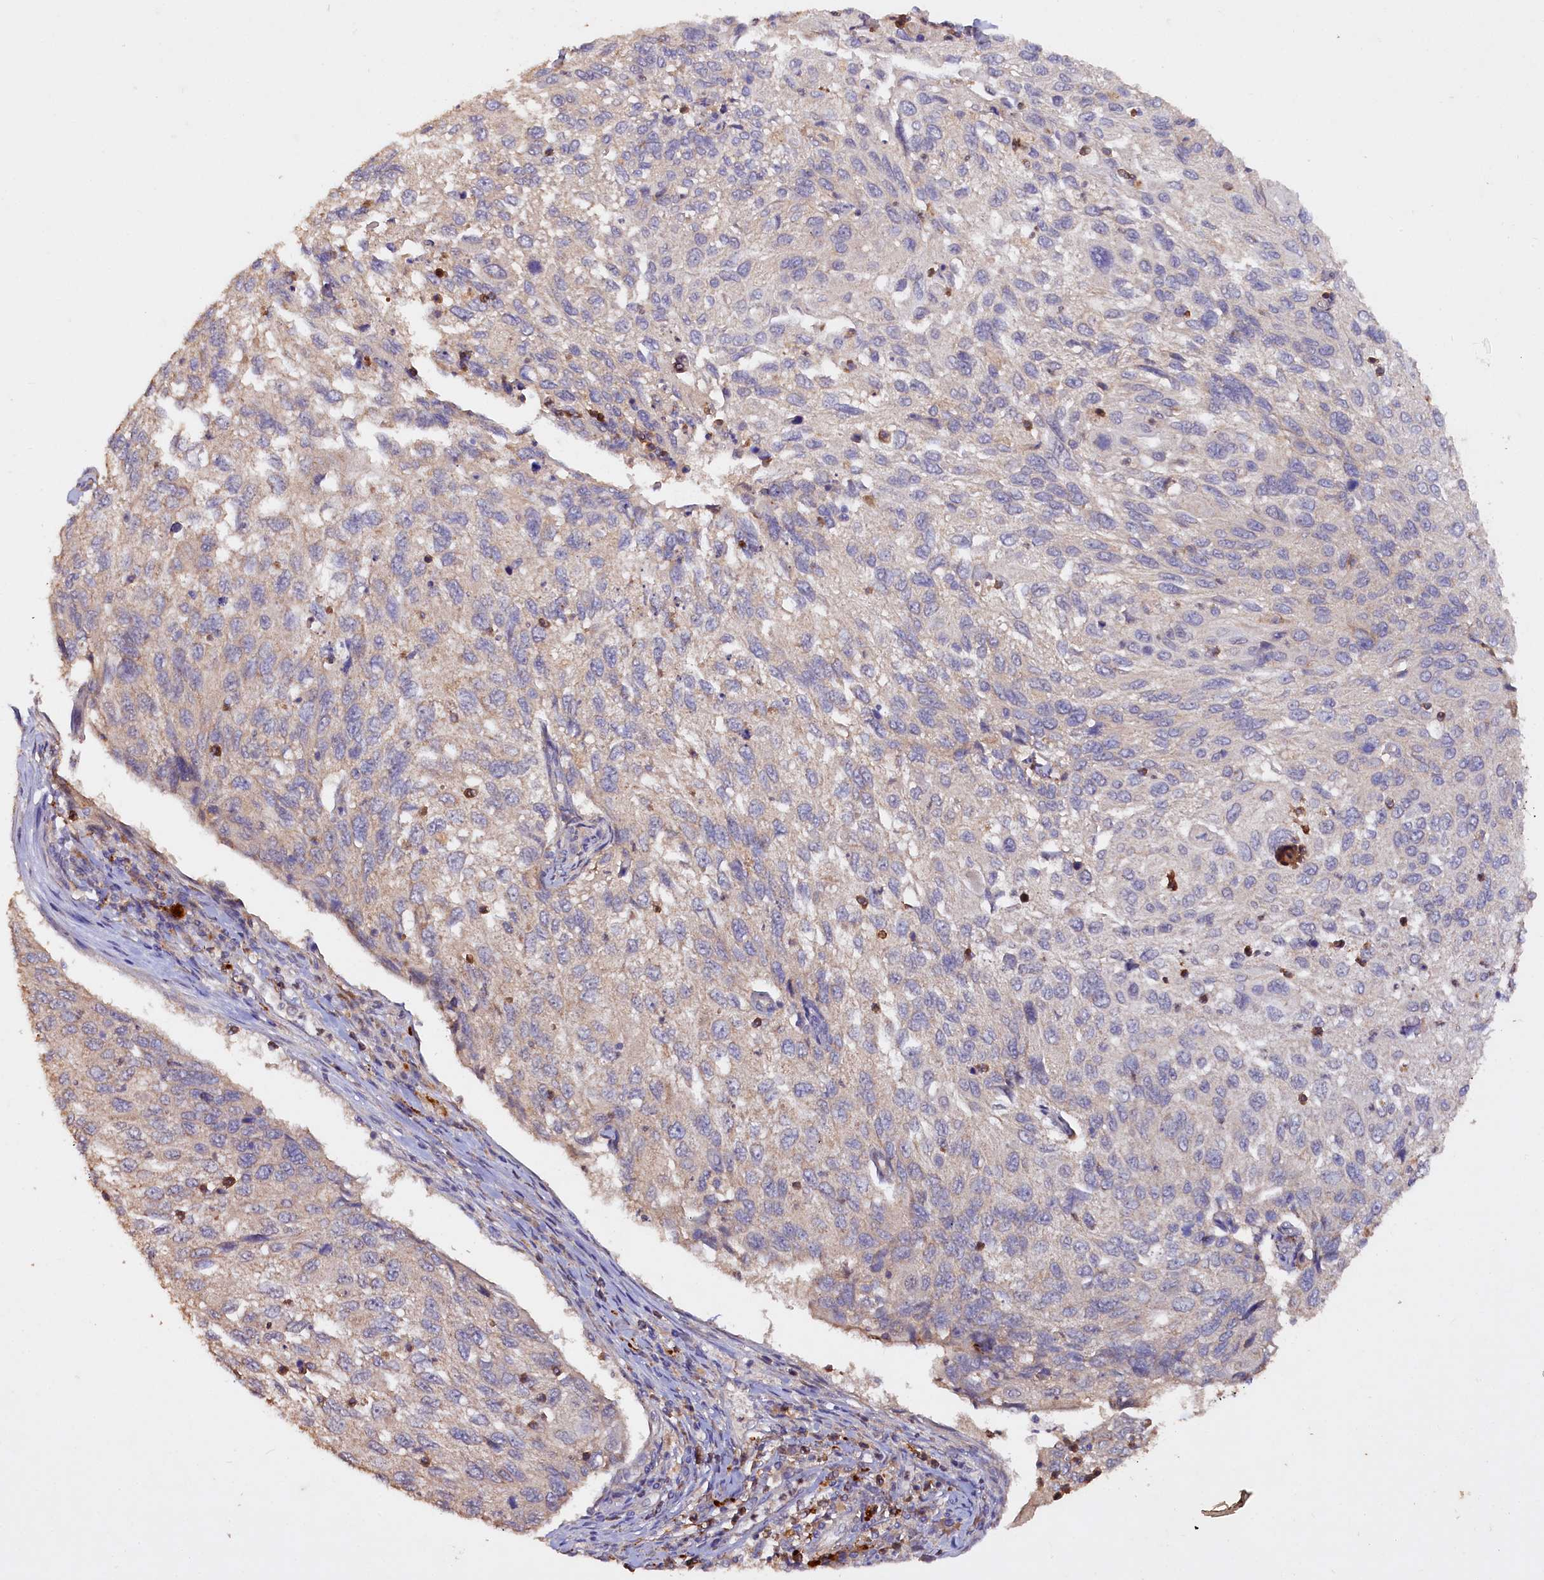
{"staining": {"intensity": "negative", "quantity": "none", "location": "none"}, "tissue": "cervical cancer", "cell_type": "Tumor cells", "image_type": "cancer", "snomed": [{"axis": "morphology", "description": "Squamous cell carcinoma, NOS"}, {"axis": "topography", "description": "Cervix"}], "caption": "High power microscopy image of an IHC micrograph of cervical cancer, revealing no significant positivity in tumor cells.", "gene": "ETFBKMT", "patient": {"sex": "female", "age": 70}}